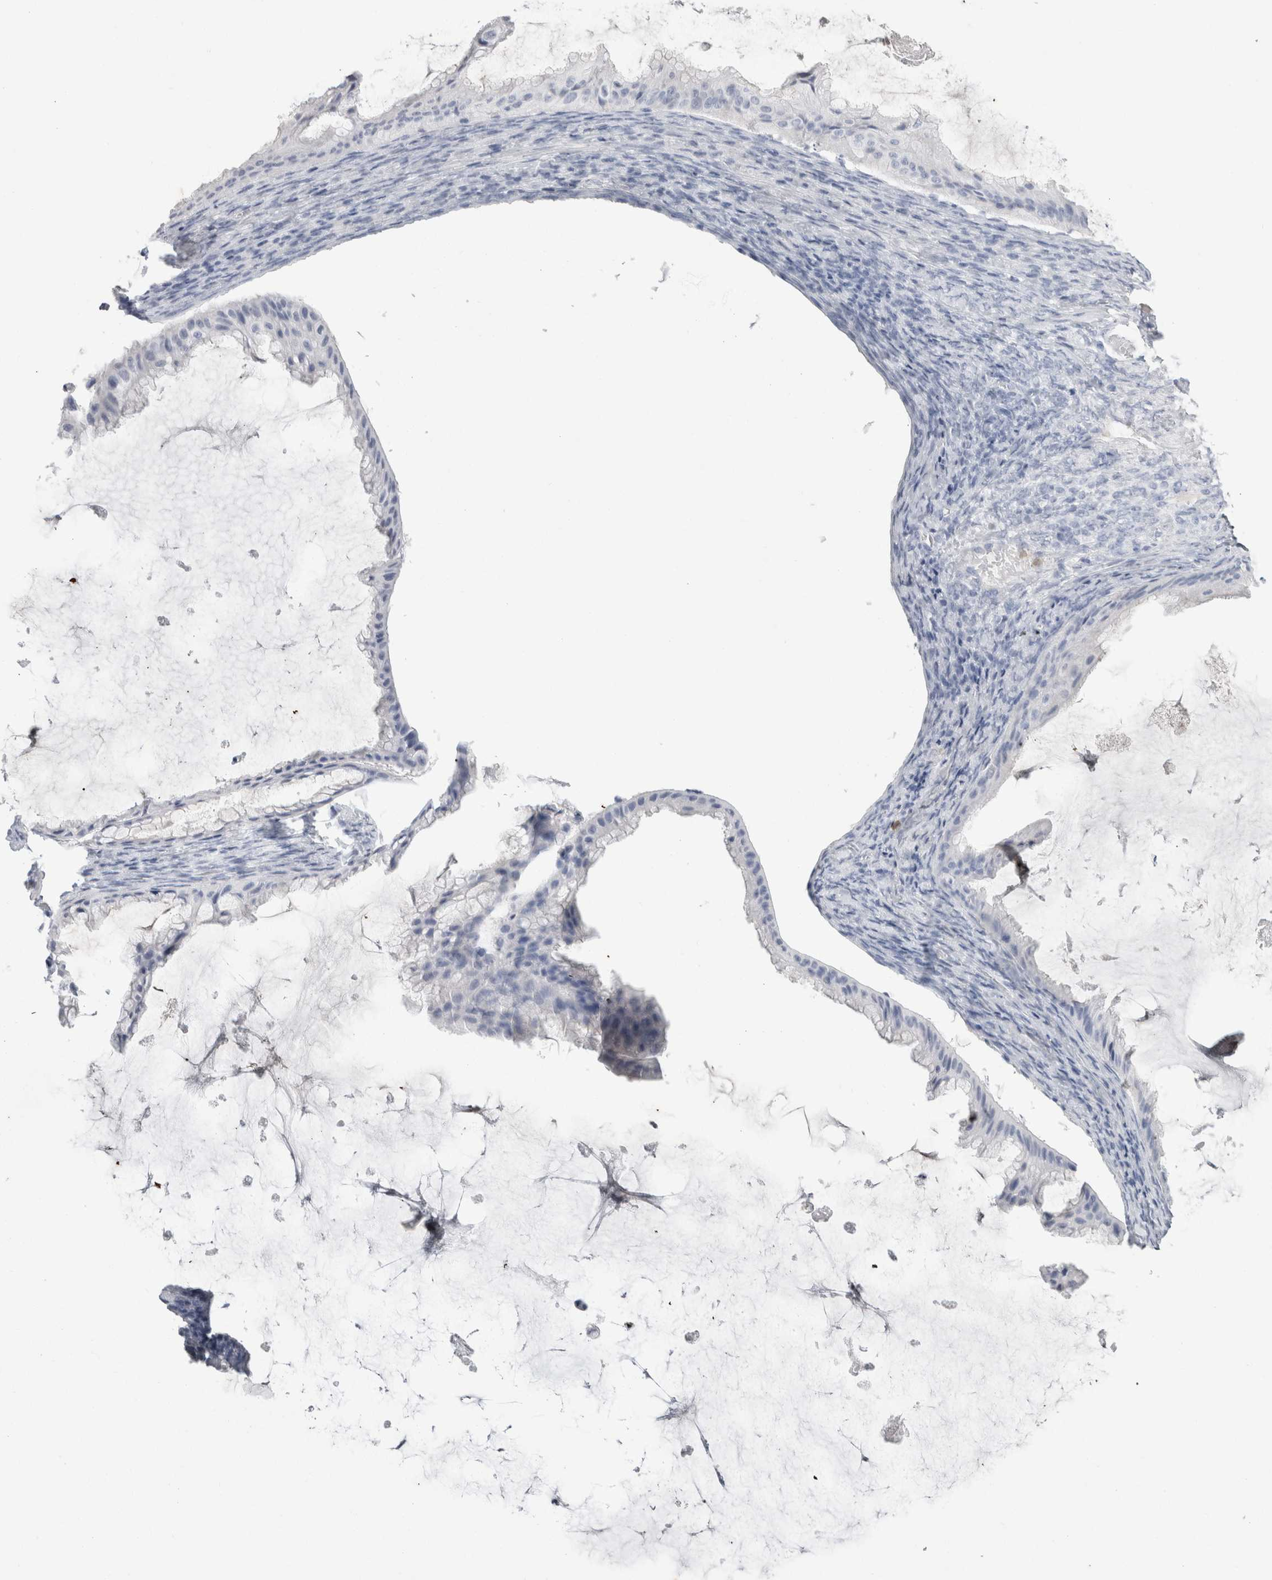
{"staining": {"intensity": "negative", "quantity": "none", "location": "none"}, "tissue": "ovarian cancer", "cell_type": "Tumor cells", "image_type": "cancer", "snomed": [{"axis": "morphology", "description": "Cystadenocarcinoma, mucinous, NOS"}, {"axis": "topography", "description": "Ovary"}], "caption": "The micrograph displays no staining of tumor cells in mucinous cystadenocarcinoma (ovarian).", "gene": "S100A12", "patient": {"sex": "female", "age": 61}}